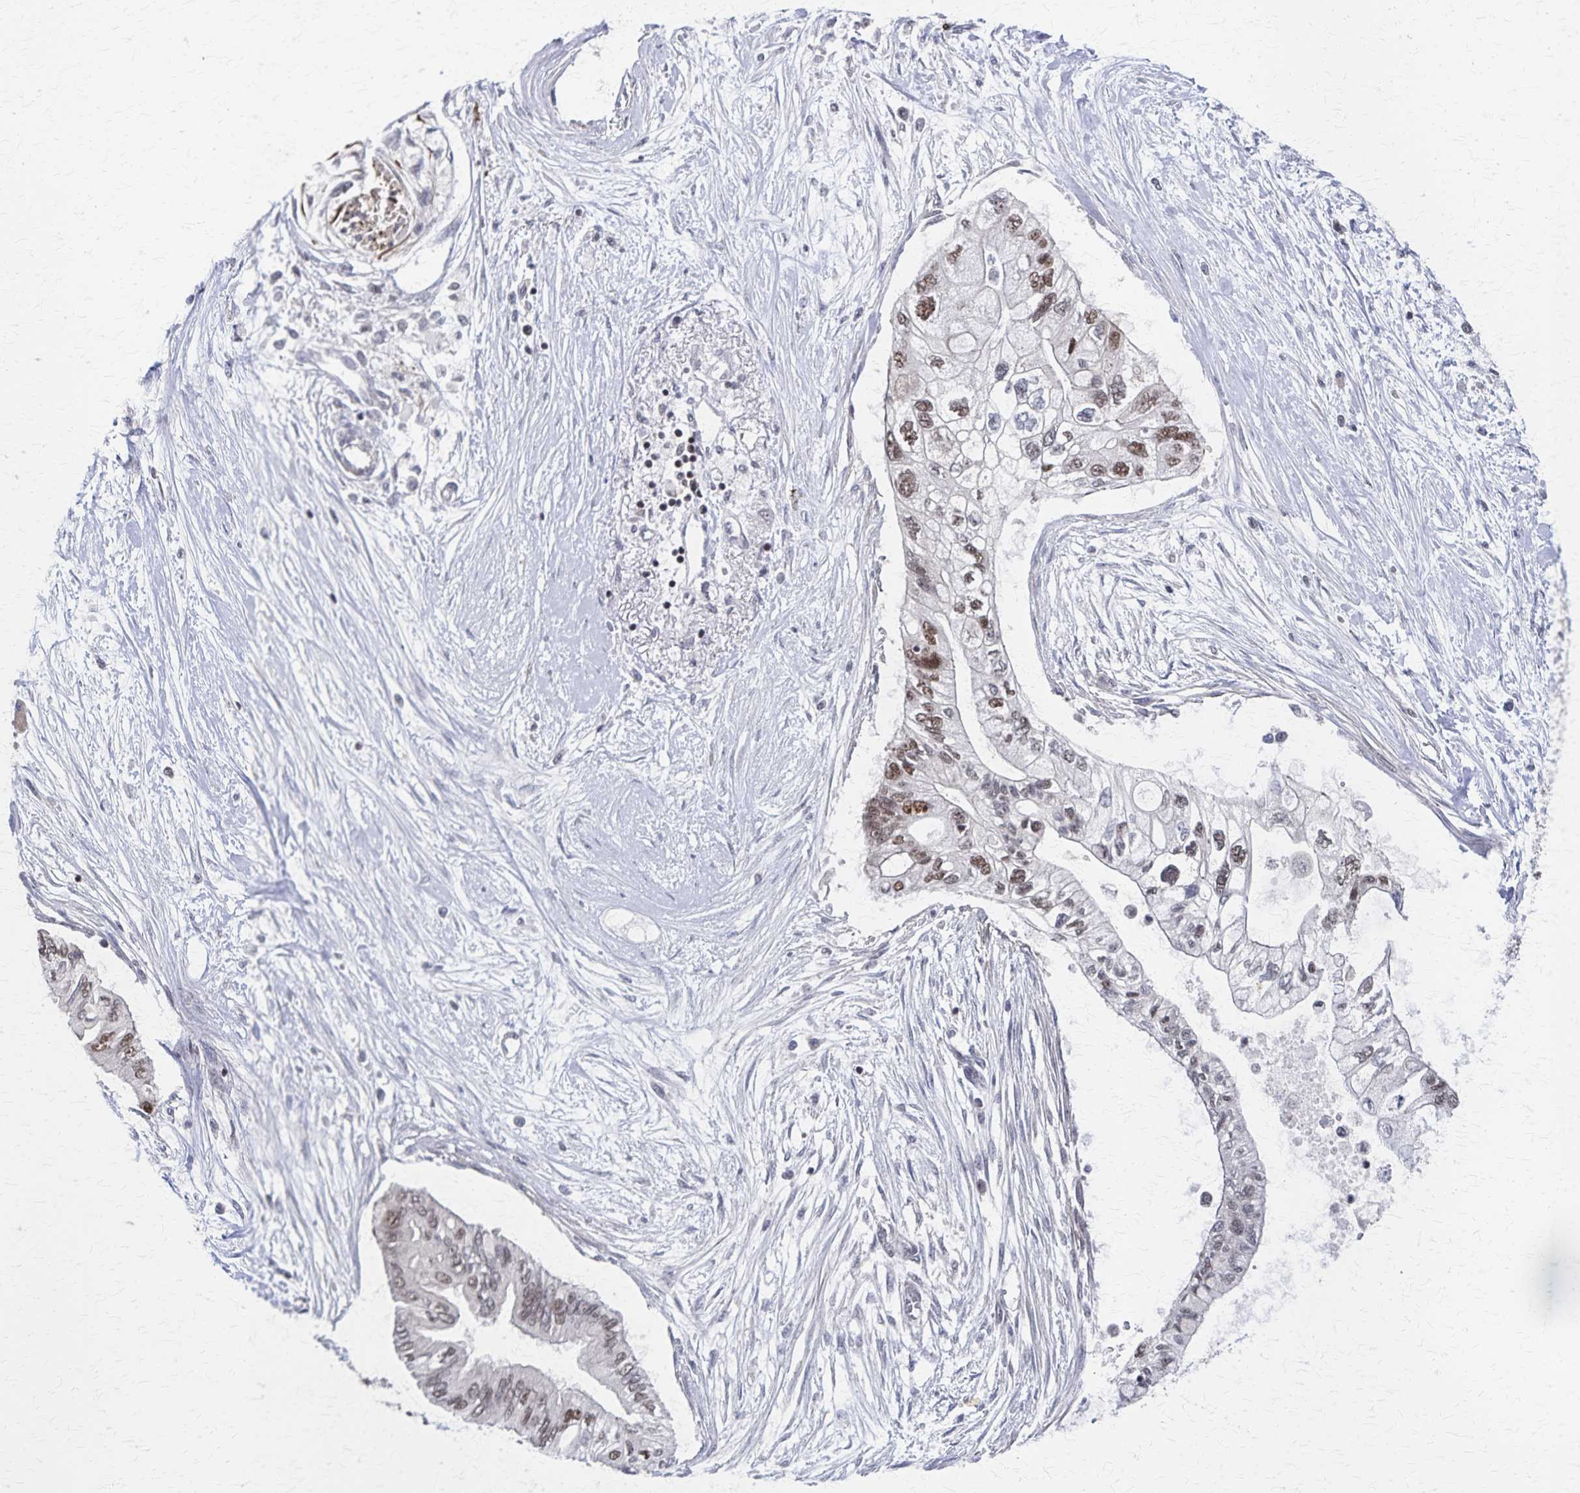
{"staining": {"intensity": "moderate", "quantity": "<25%", "location": "nuclear"}, "tissue": "pancreatic cancer", "cell_type": "Tumor cells", "image_type": "cancer", "snomed": [{"axis": "morphology", "description": "Adenocarcinoma, NOS"}, {"axis": "topography", "description": "Pancreas"}], "caption": "Immunohistochemistry image of human adenocarcinoma (pancreatic) stained for a protein (brown), which demonstrates low levels of moderate nuclear positivity in about <25% of tumor cells.", "gene": "GTF2B", "patient": {"sex": "female", "age": 77}}